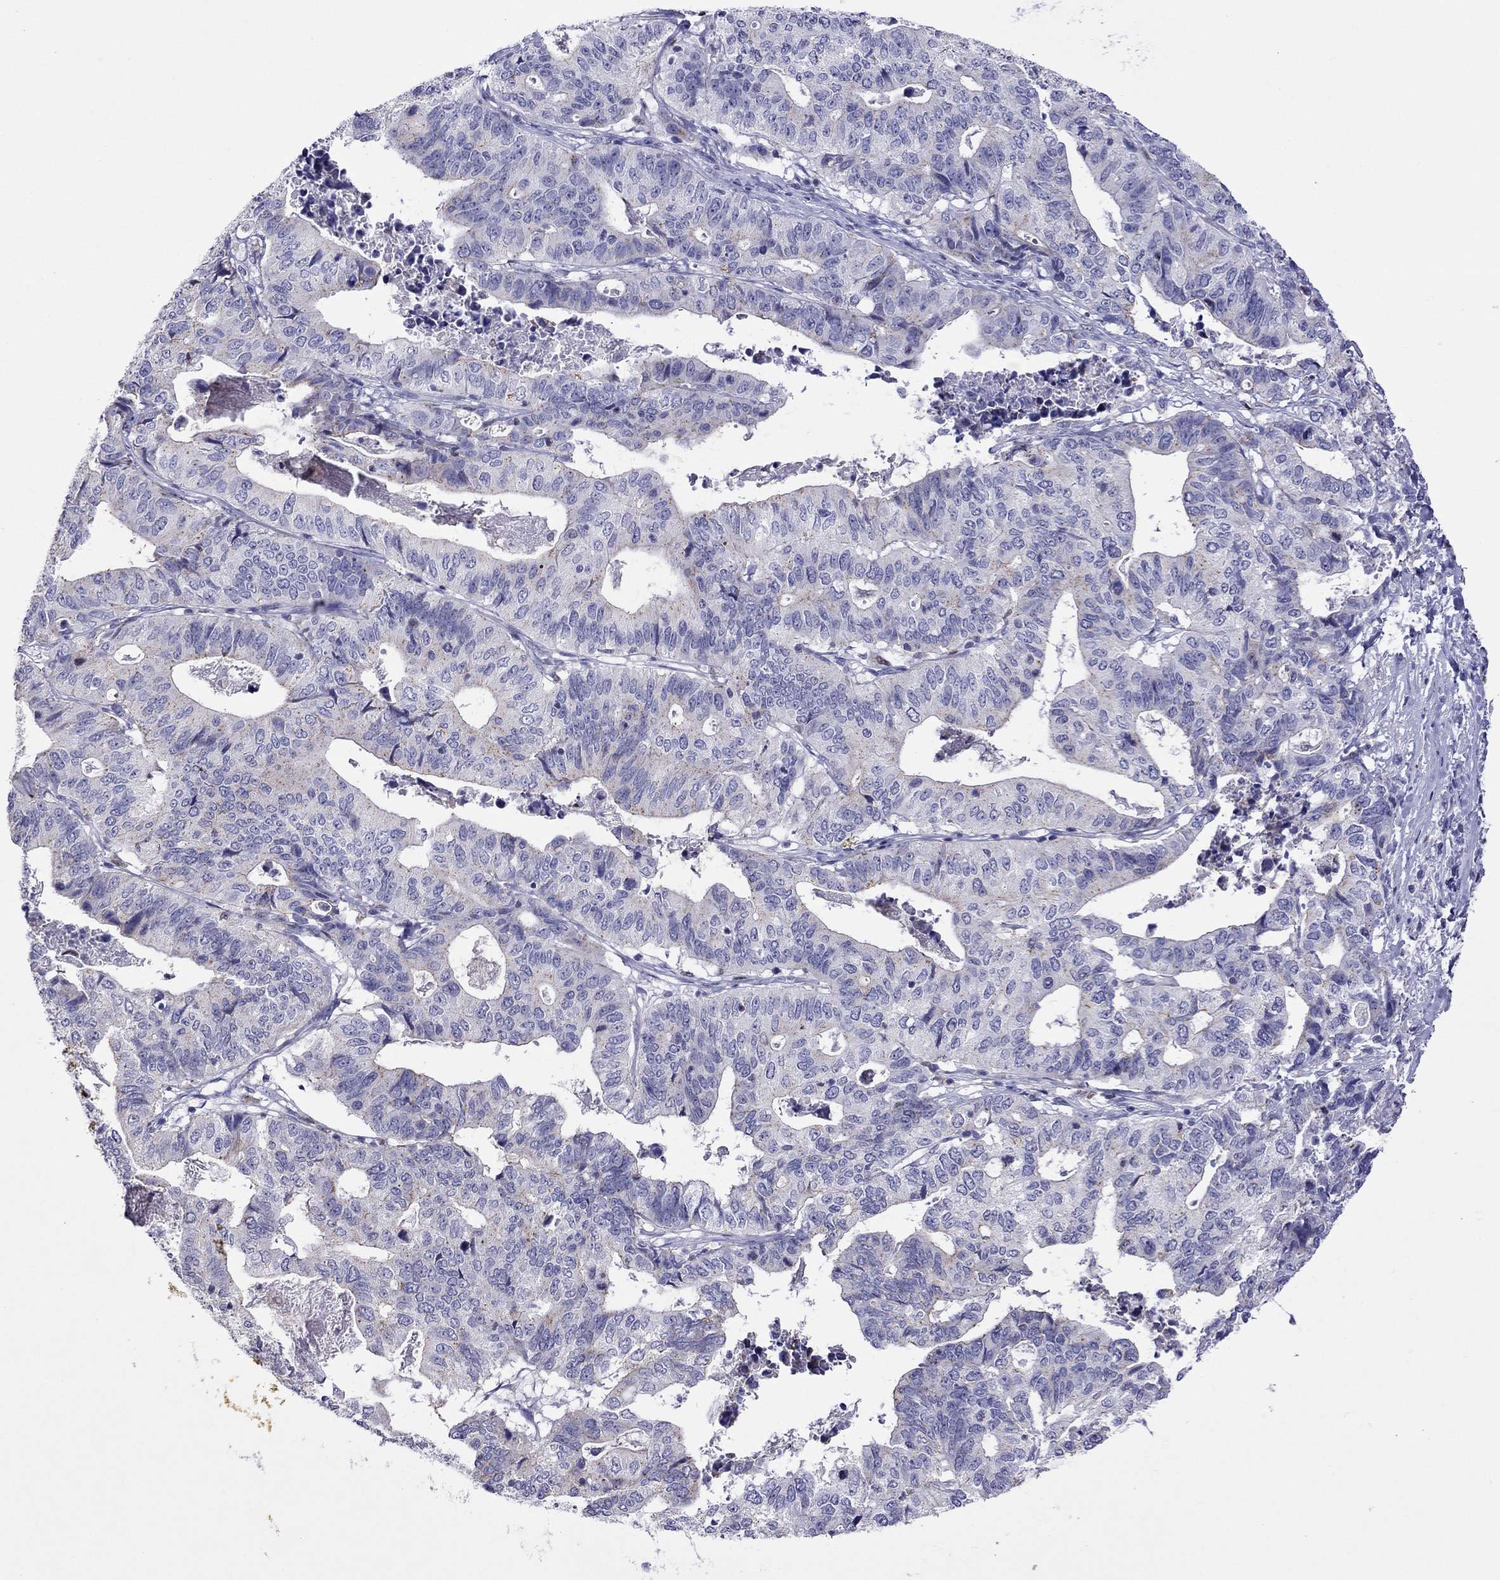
{"staining": {"intensity": "negative", "quantity": "none", "location": "none"}, "tissue": "stomach cancer", "cell_type": "Tumor cells", "image_type": "cancer", "snomed": [{"axis": "morphology", "description": "Adenocarcinoma, NOS"}, {"axis": "topography", "description": "Stomach, upper"}], "caption": "Stomach adenocarcinoma was stained to show a protein in brown. There is no significant staining in tumor cells. (DAB immunohistochemistry, high magnification).", "gene": "MPZ", "patient": {"sex": "female", "age": 67}}